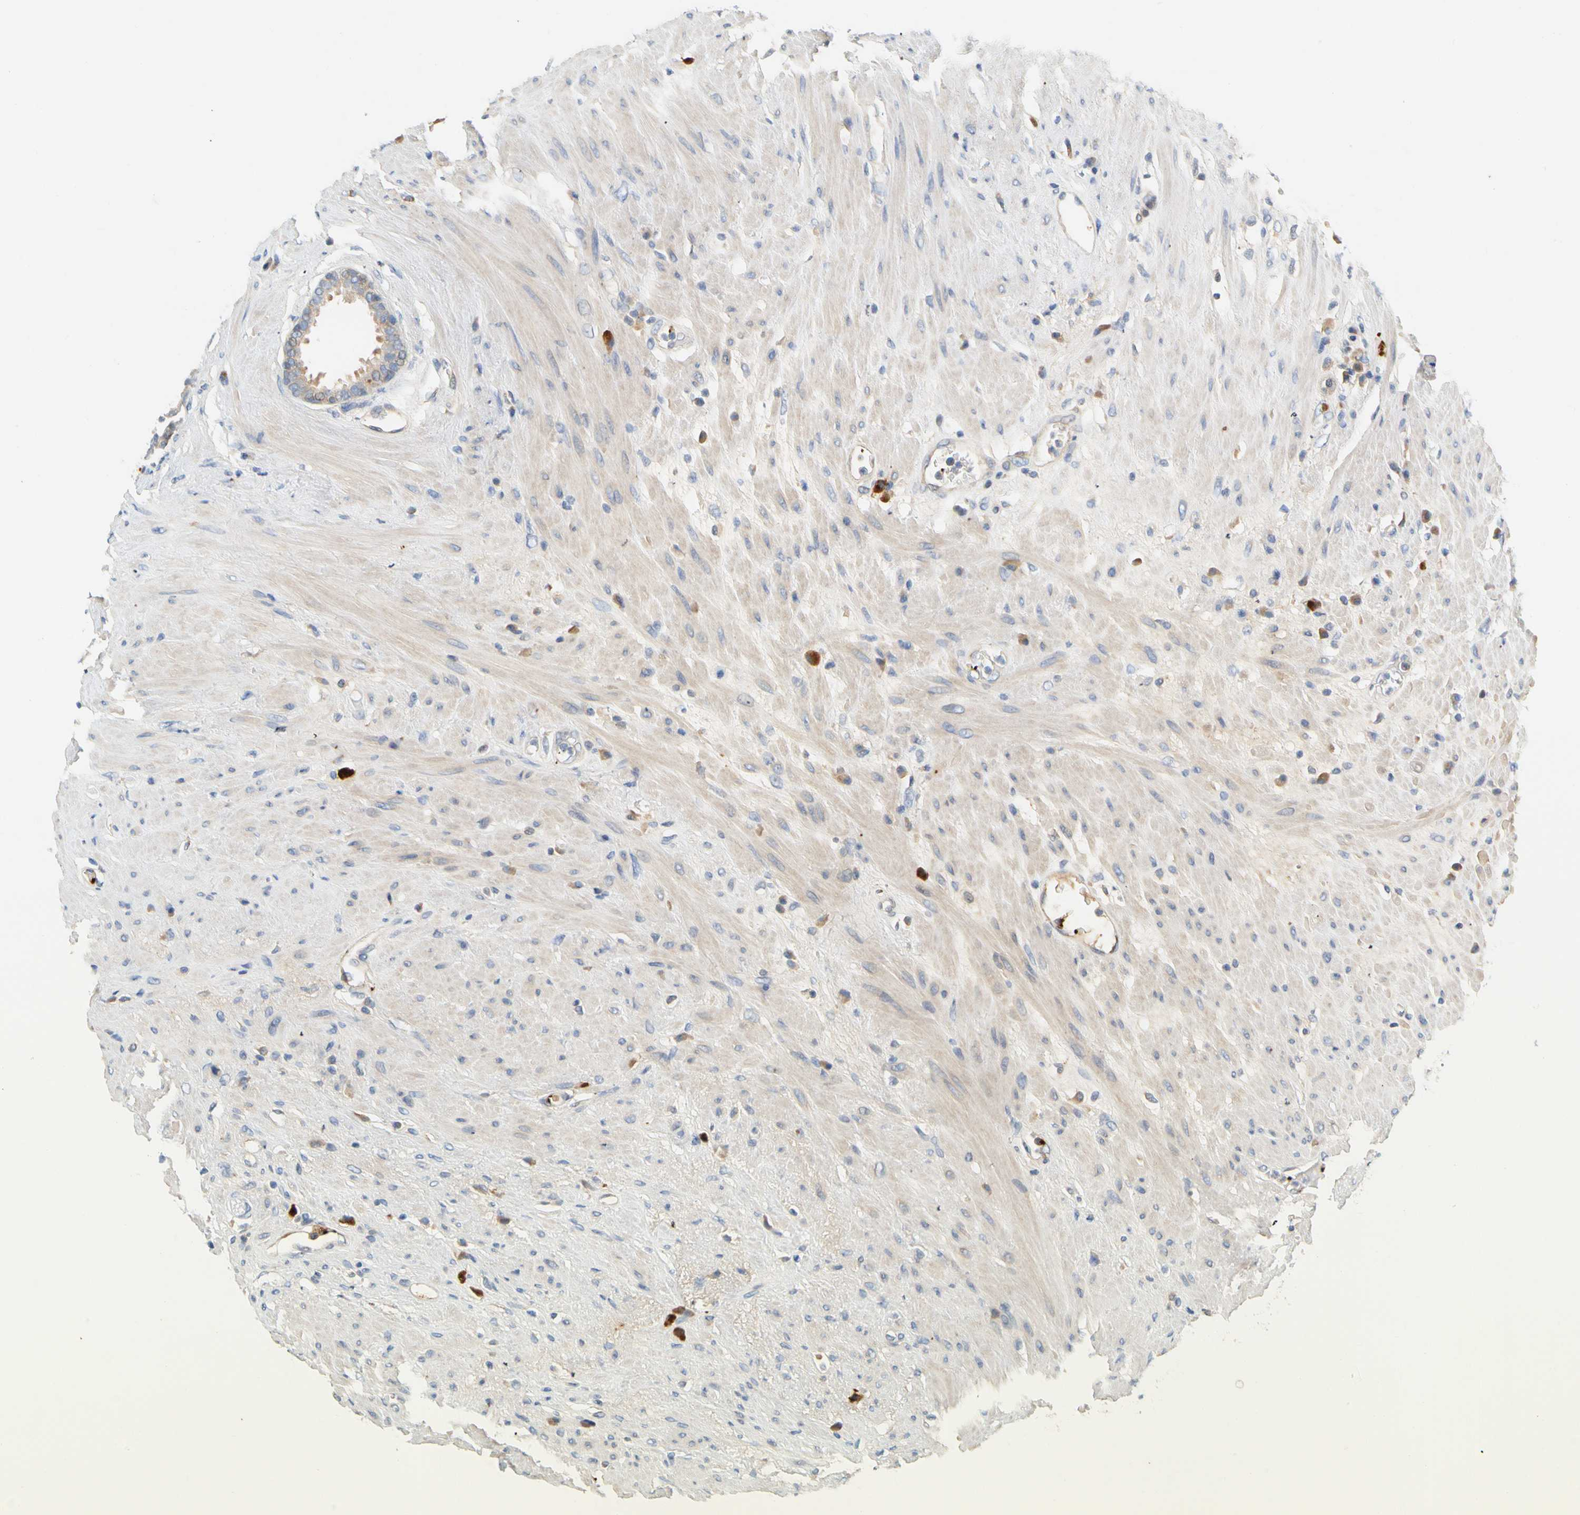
{"staining": {"intensity": "weak", "quantity": "25%-75%", "location": "cytoplasmic/membranous"}, "tissue": "seminal vesicle", "cell_type": "Glandular cells", "image_type": "normal", "snomed": [{"axis": "morphology", "description": "Normal tissue, NOS"}, {"axis": "topography", "description": "Seminal veicle"}], "caption": "This is an image of immunohistochemistry (IHC) staining of unremarkable seminal vesicle, which shows weak expression in the cytoplasmic/membranous of glandular cells.", "gene": "ENSG00000288796", "patient": {"sex": "male", "age": 61}}